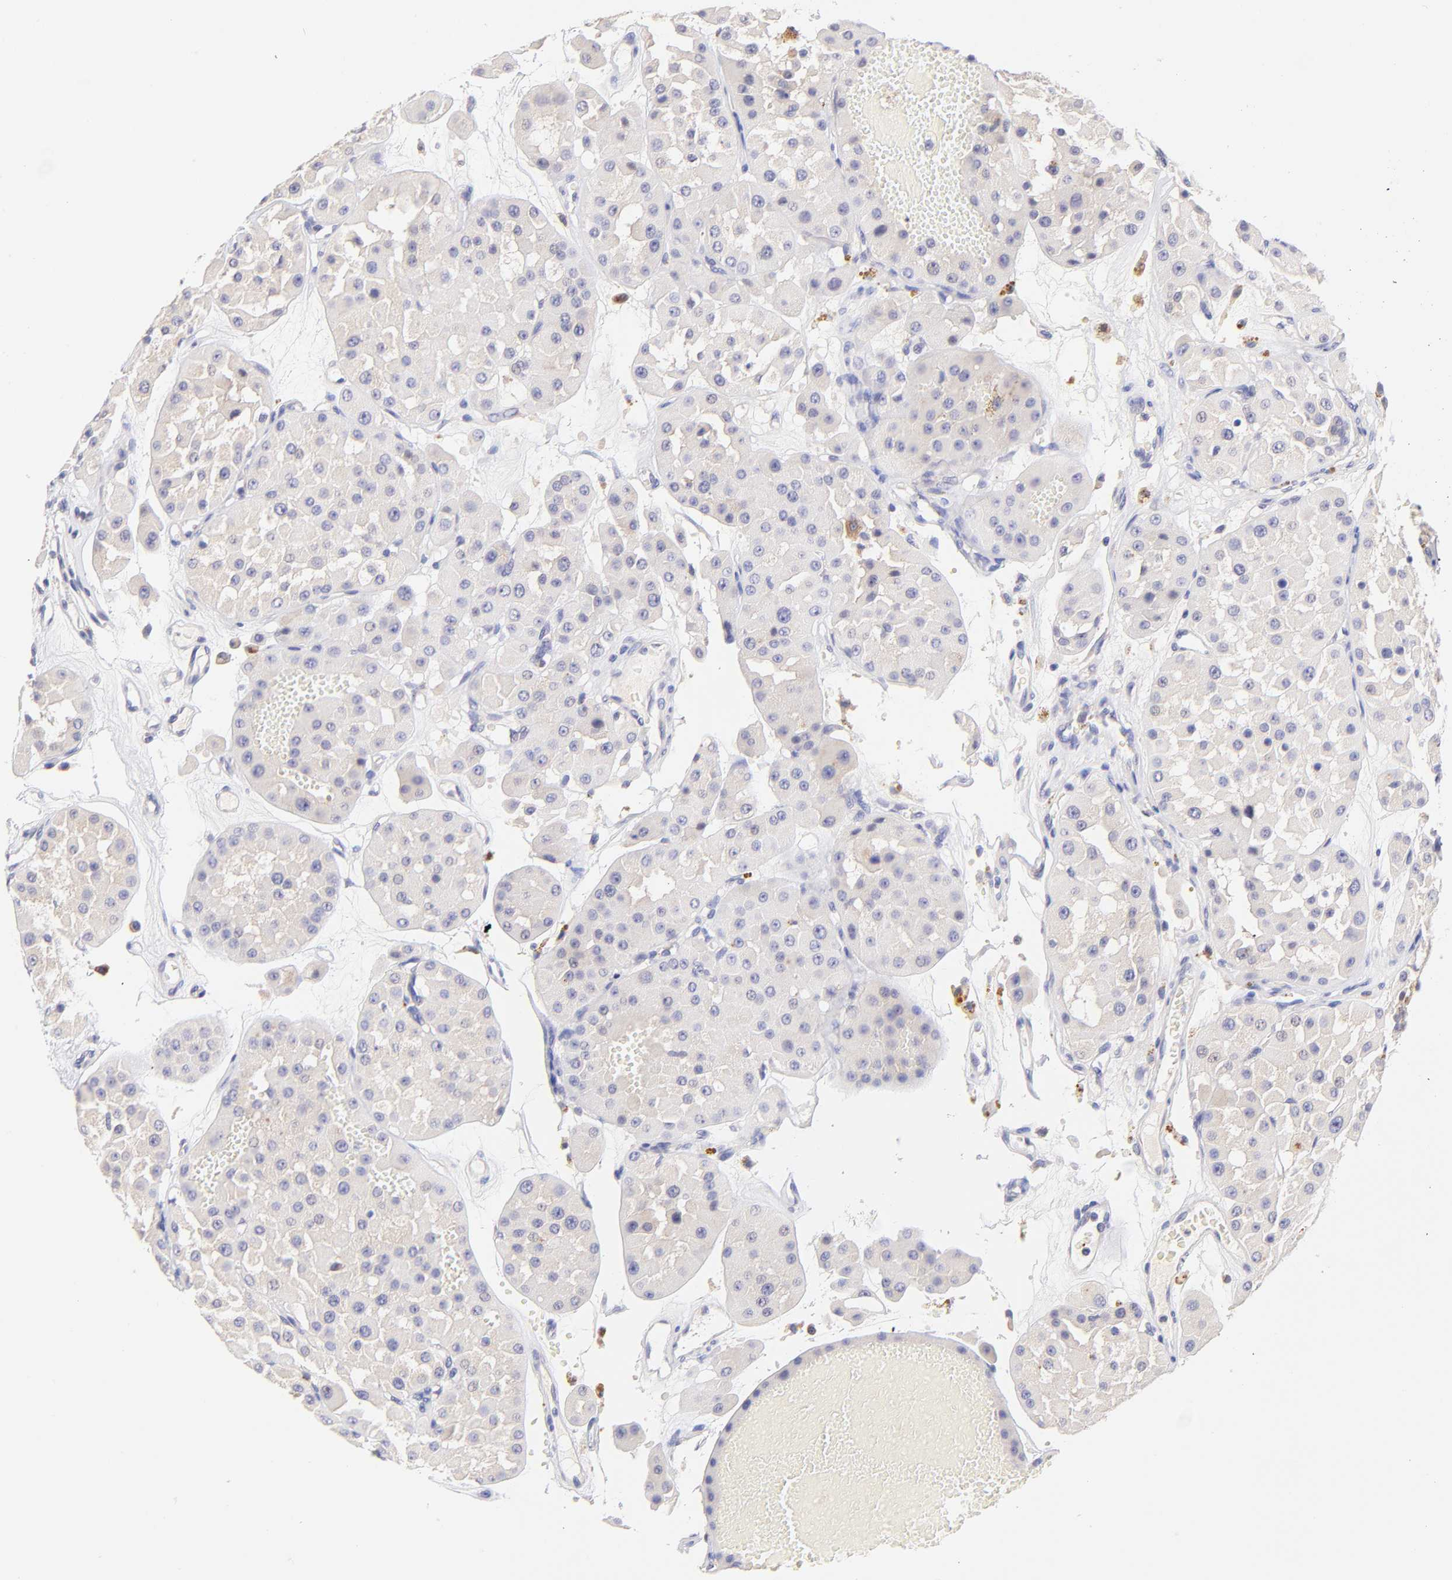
{"staining": {"intensity": "negative", "quantity": "none", "location": "none"}, "tissue": "renal cancer", "cell_type": "Tumor cells", "image_type": "cancer", "snomed": [{"axis": "morphology", "description": "Adenocarcinoma, uncertain malignant potential"}, {"axis": "topography", "description": "Kidney"}], "caption": "This is an immunohistochemistry (IHC) micrograph of human renal cancer. There is no expression in tumor cells.", "gene": "RPL11", "patient": {"sex": "male", "age": 63}}